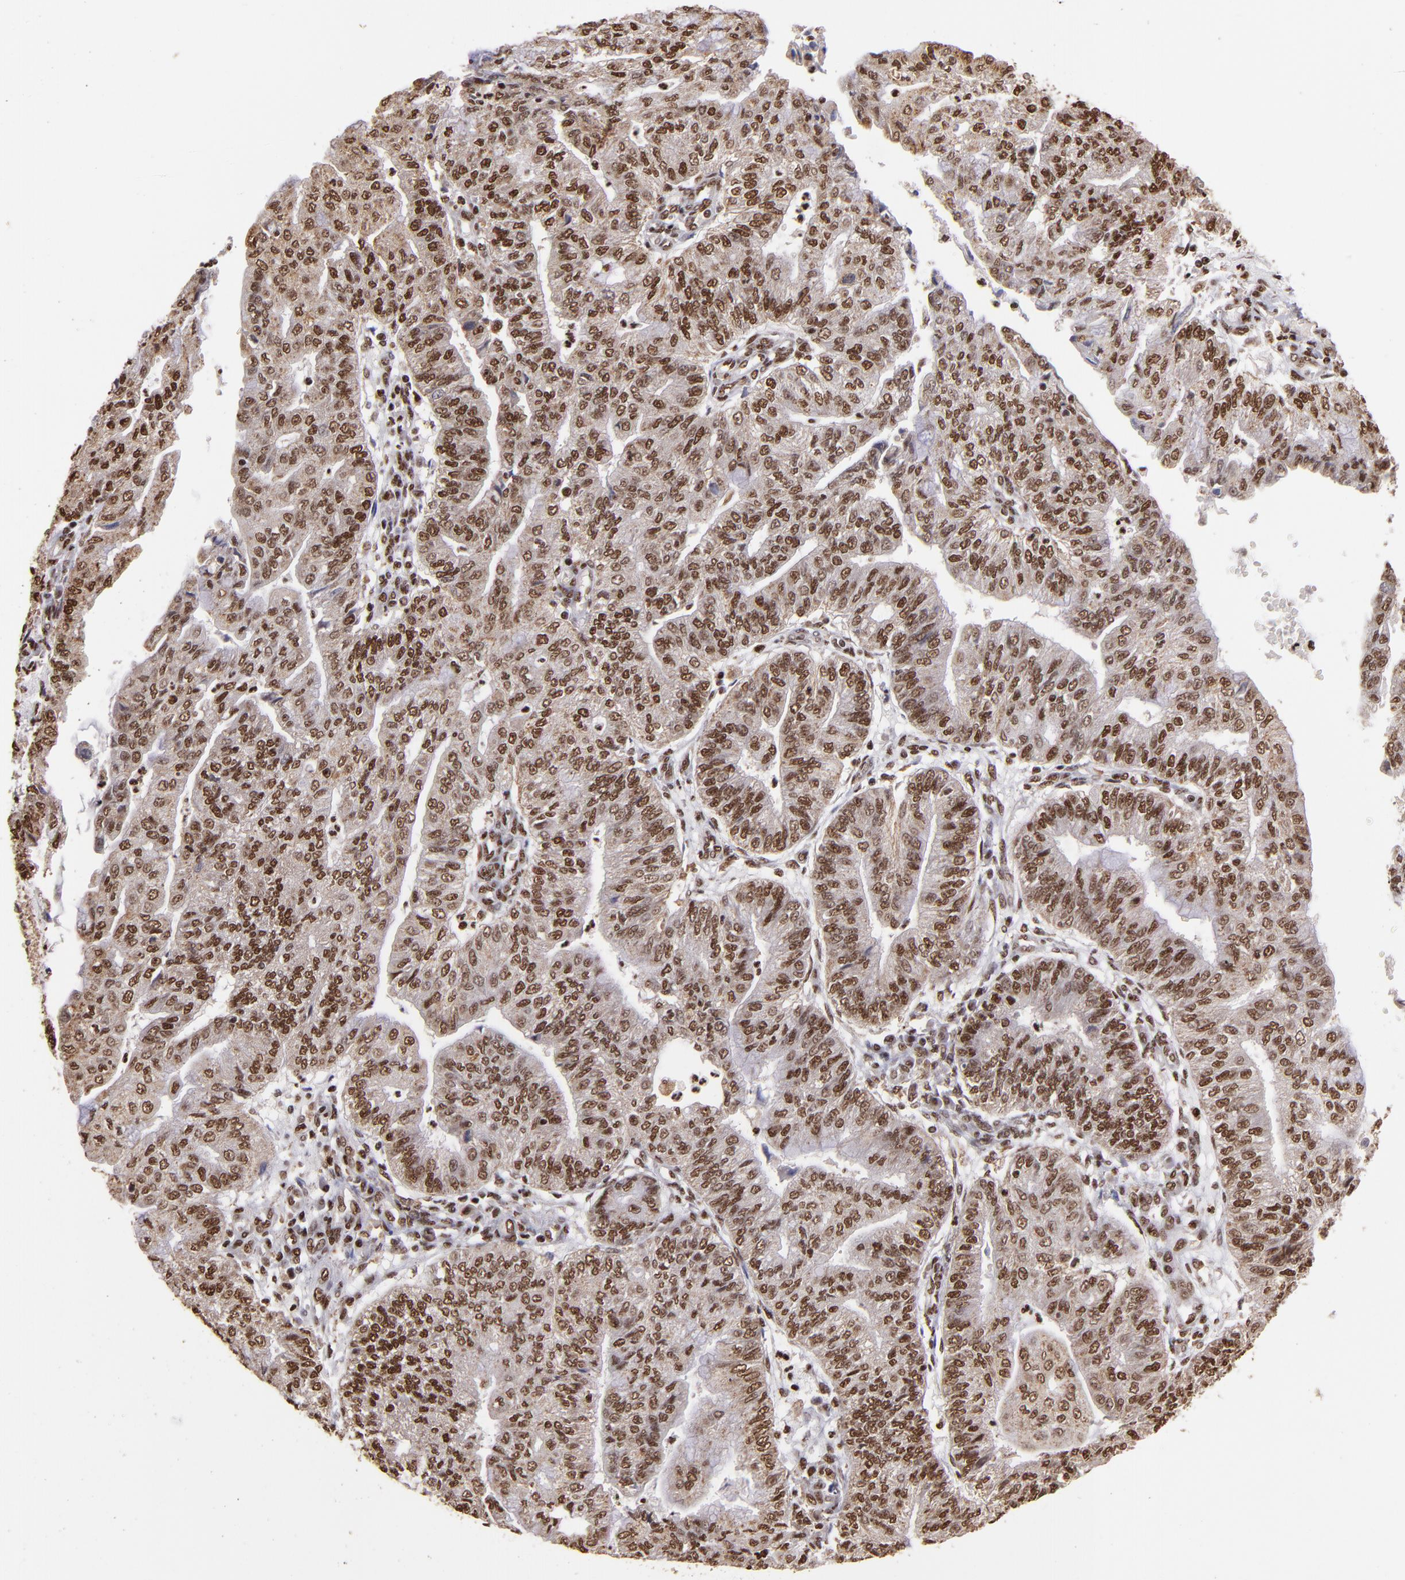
{"staining": {"intensity": "moderate", "quantity": ">75%", "location": "nuclear"}, "tissue": "endometrial cancer", "cell_type": "Tumor cells", "image_type": "cancer", "snomed": [{"axis": "morphology", "description": "Adenocarcinoma, NOS"}, {"axis": "topography", "description": "Endometrium"}], "caption": "An image of human endometrial cancer (adenocarcinoma) stained for a protein demonstrates moderate nuclear brown staining in tumor cells.", "gene": "SP1", "patient": {"sex": "female", "age": 59}}